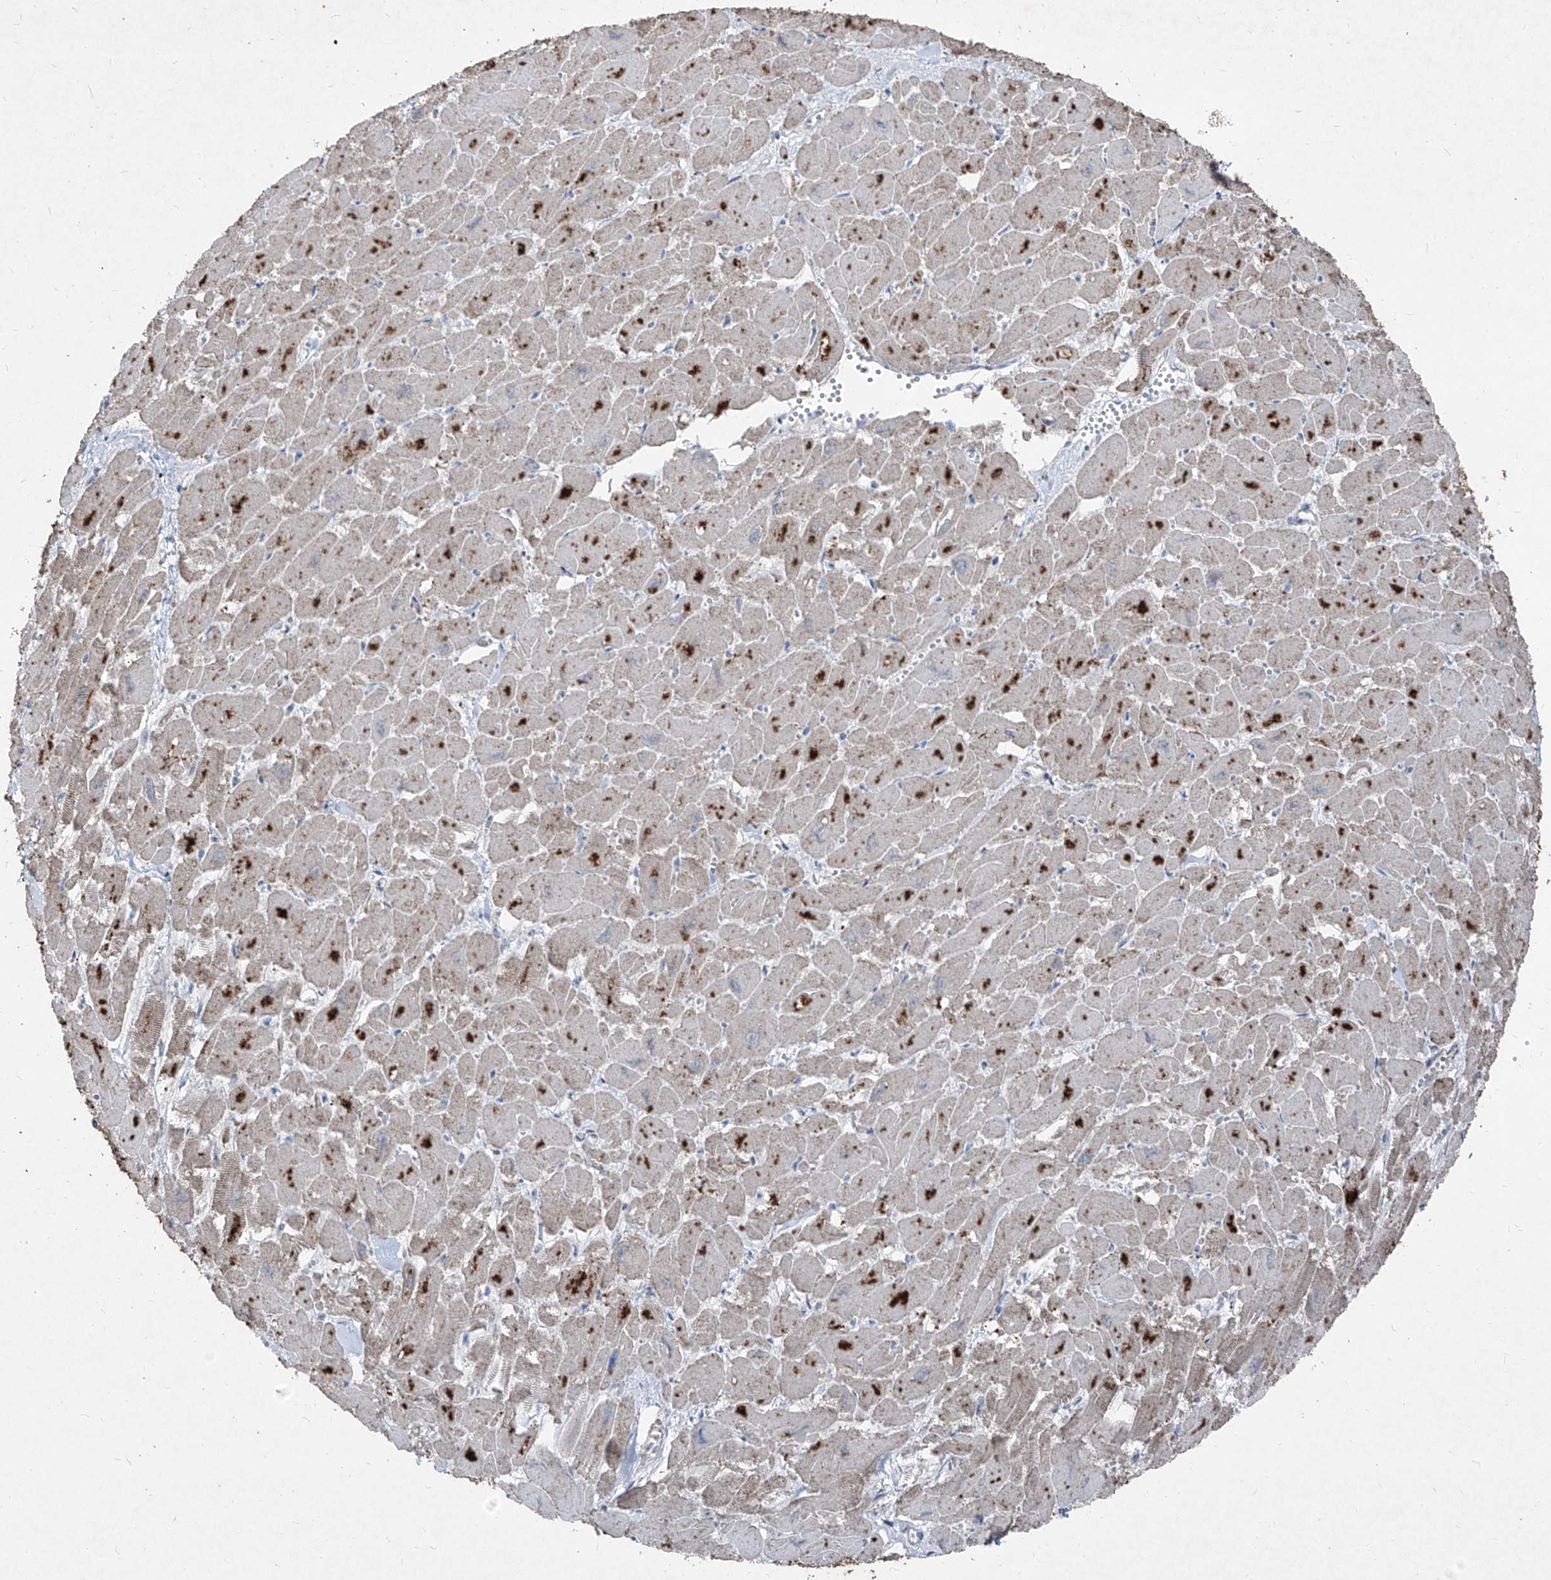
{"staining": {"intensity": "strong", "quantity": "25%-75%", "location": "cytoplasmic/membranous"}, "tissue": "heart muscle", "cell_type": "Cardiomyocytes", "image_type": "normal", "snomed": [{"axis": "morphology", "description": "Normal tissue, NOS"}, {"axis": "topography", "description": "Heart"}], "caption": "This photomicrograph demonstrates immunohistochemistry (IHC) staining of normal heart muscle, with high strong cytoplasmic/membranous positivity in about 25%-75% of cardiomyocytes.", "gene": "ABCD3", "patient": {"sex": "male", "age": 54}}